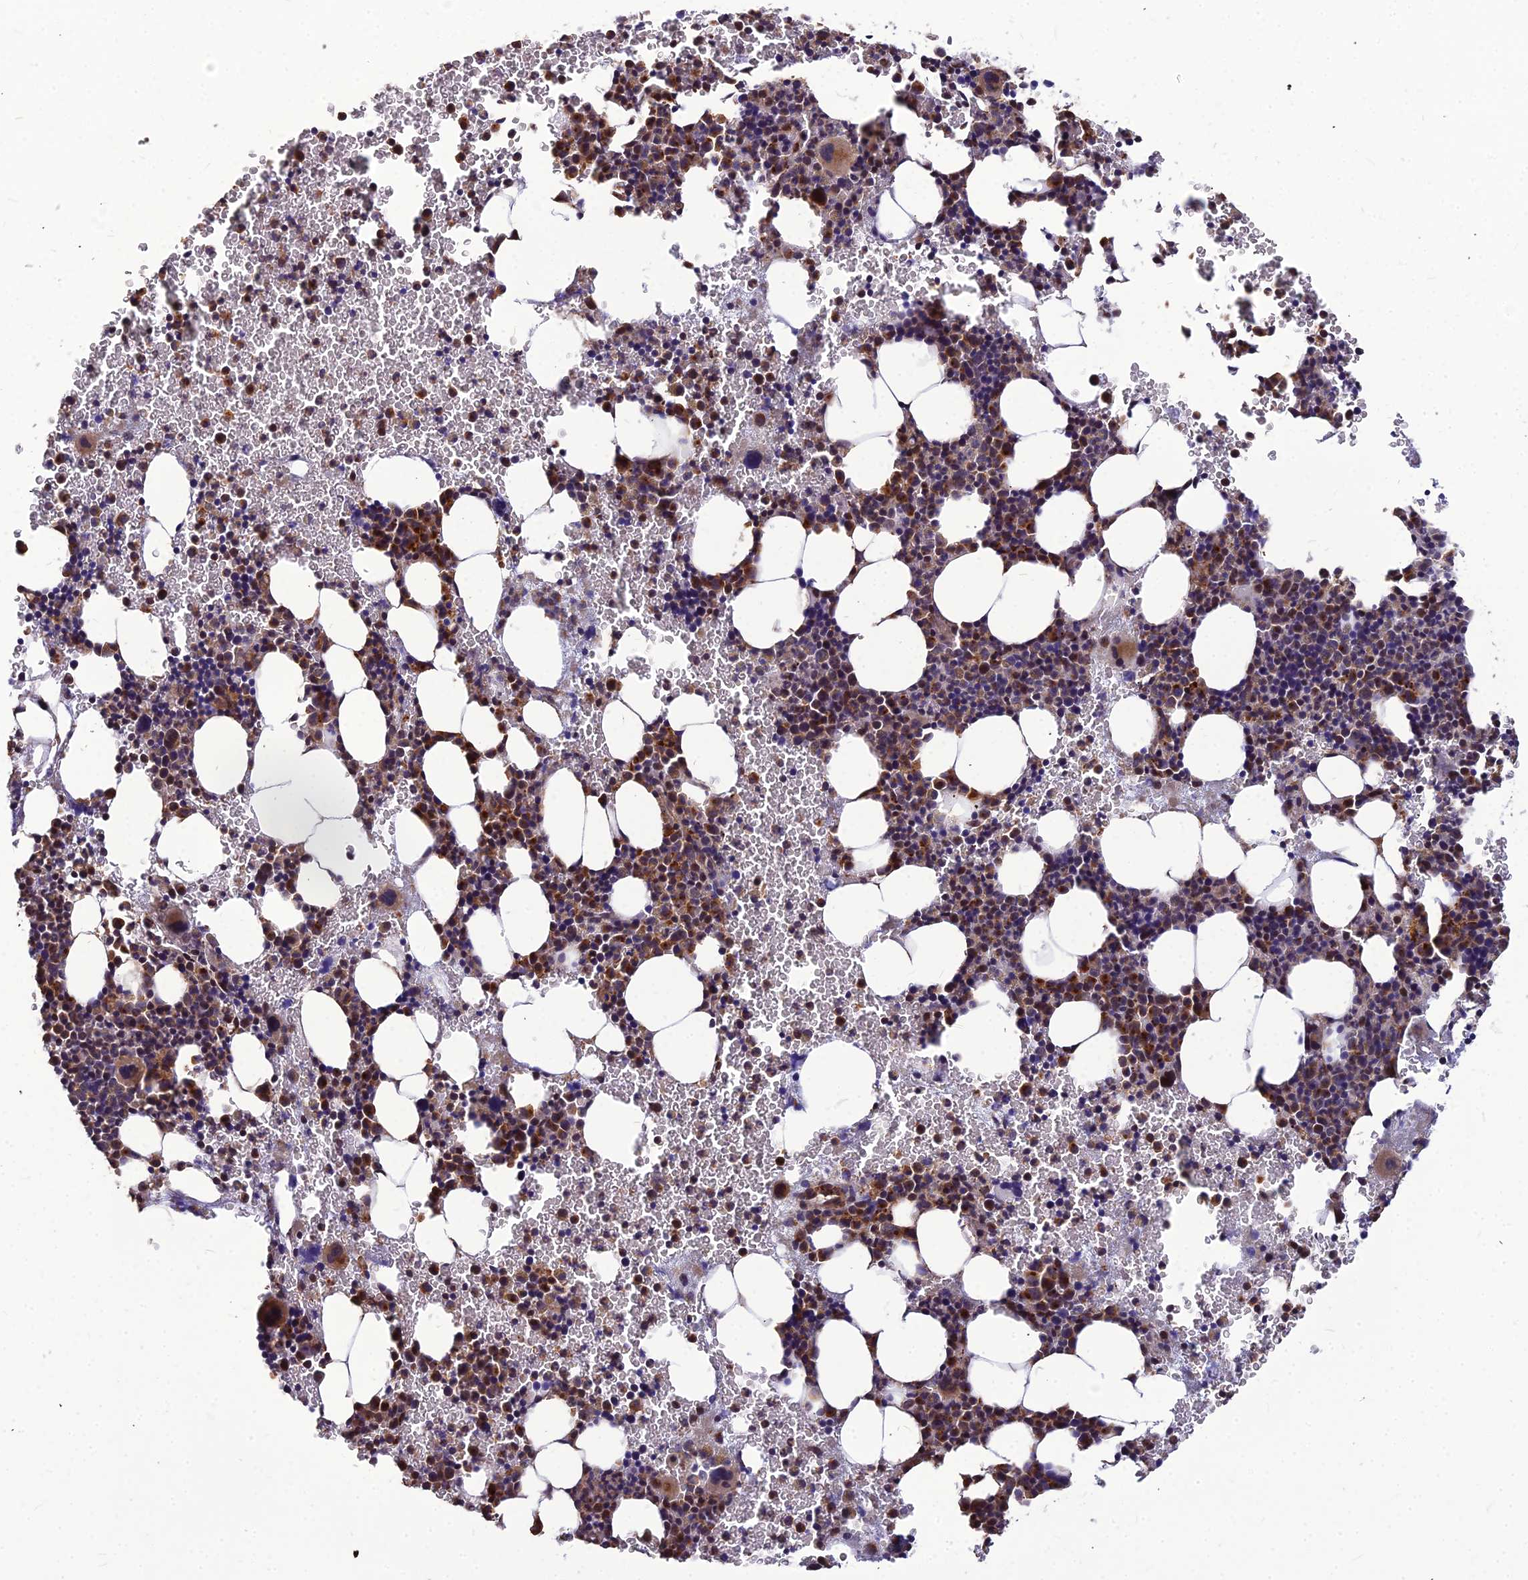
{"staining": {"intensity": "moderate", "quantity": "25%-75%", "location": "cytoplasmic/membranous,nuclear"}, "tissue": "bone marrow", "cell_type": "Hematopoietic cells", "image_type": "normal", "snomed": [{"axis": "morphology", "description": "Normal tissue, NOS"}, {"axis": "topography", "description": "Bone marrow"}], "caption": "IHC image of normal human bone marrow stained for a protein (brown), which displays medium levels of moderate cytoplasmic/membranous,nuclear expression in approximately 25%-75% of hematopoietic cells.", "gene": "LEKR1", "patient": {"sex": "male", "age": 41}}